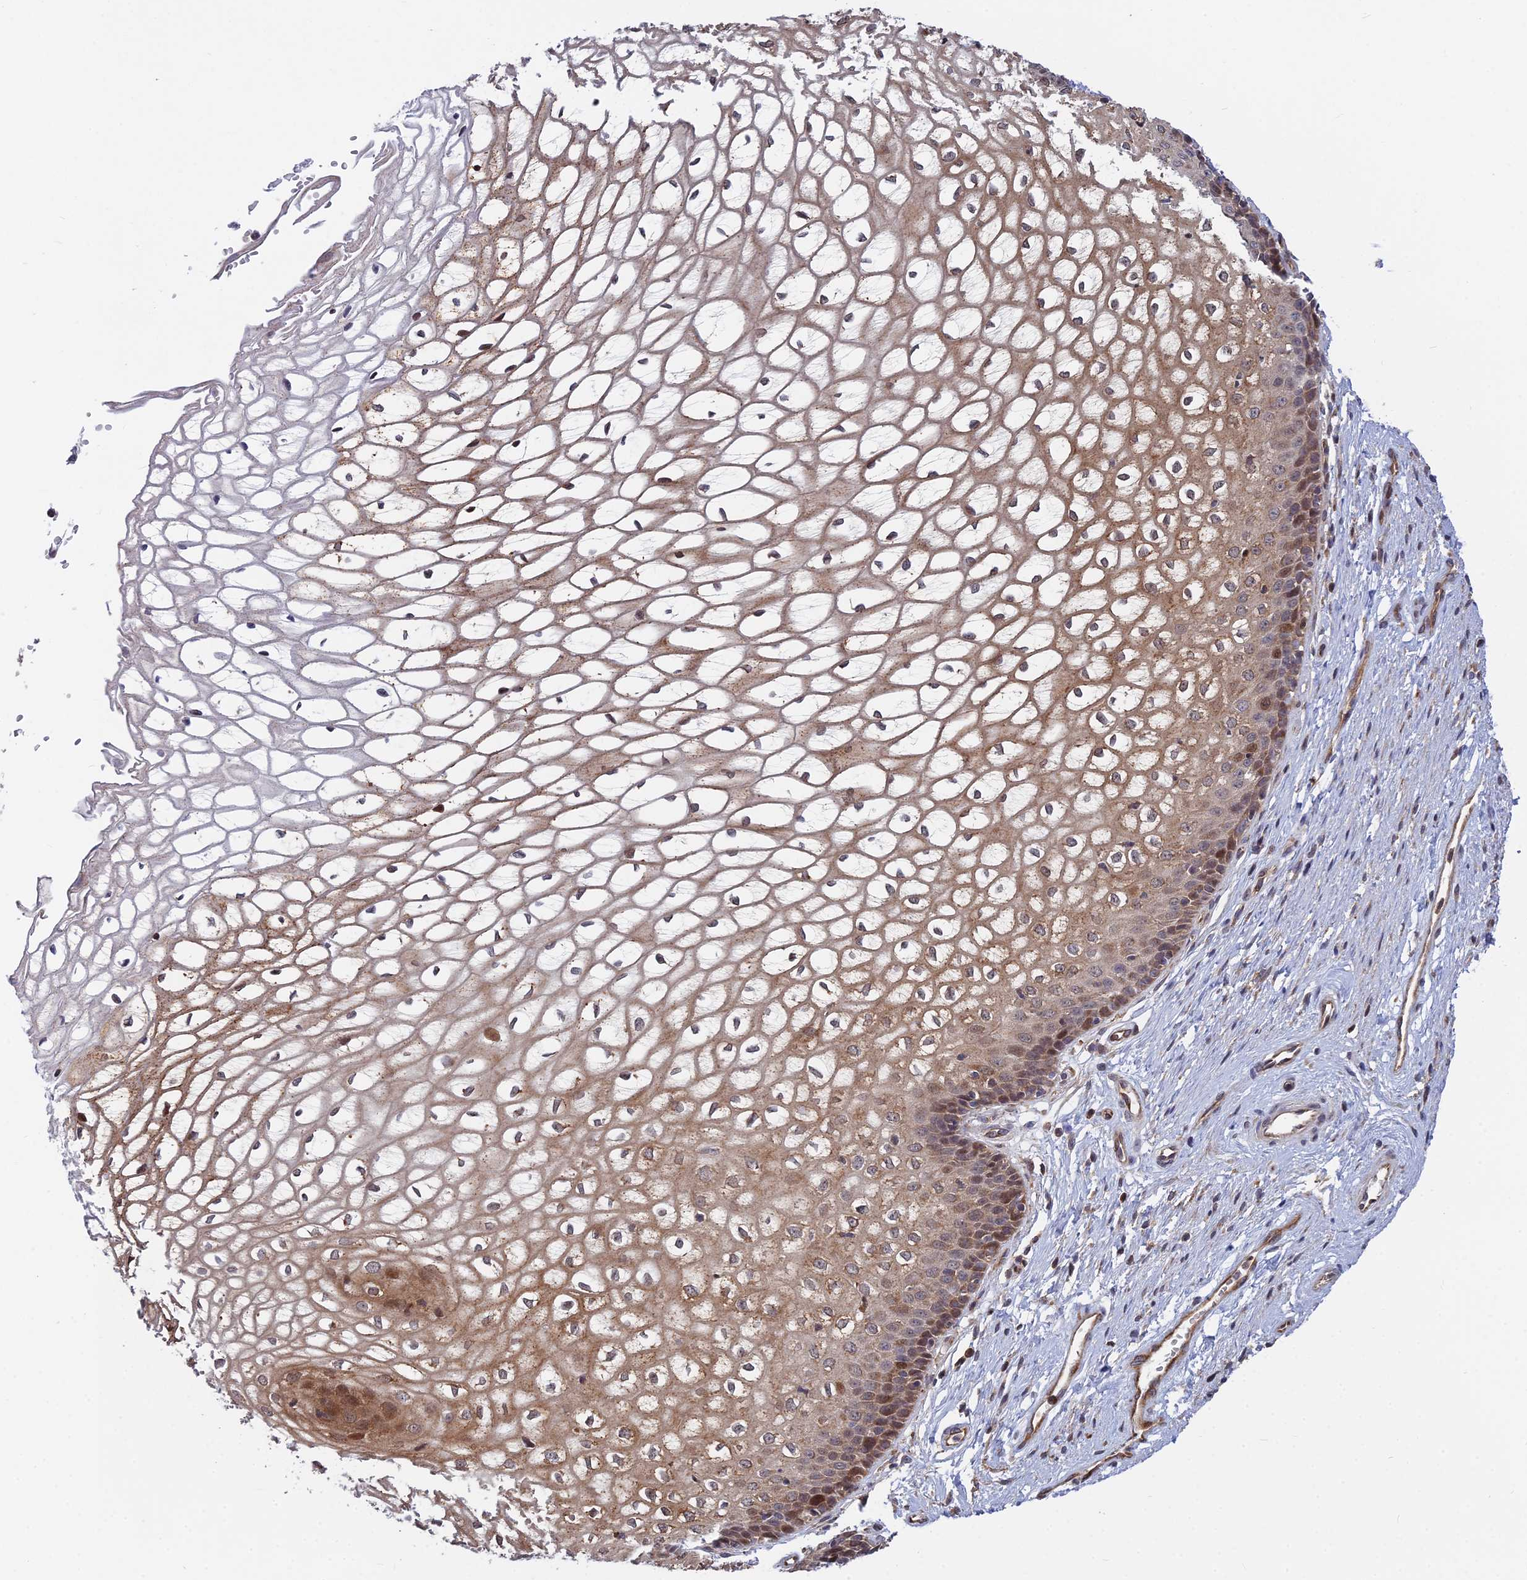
{"staining": {"intensity": "moderate", "quantity": ">75%", "location": "cytoplasmic/membranous,nuclear"}, "tissue": "vagina", "cell_type": "Squamous epithelial cells", "image_type": "normal", "snomed": [{"axis": "morphology", "description": "Normal tissue, NOS"}, {"axis": "topography", "description": "Vagina"}], "caption": "A histopathology image of vagina stained for a protein displays moderate cytoplasmic/membranous,nuclear brown staining in squamous epithelial cells. The protein of interest is stained brown, and the nuclei are stained in blue (DAB (3,3'-diaminobenzidine) IHC with brightfield microscopy, high magnification).", "gene": "COMMD2", "patient": {"sex": "female", "age": 34}}